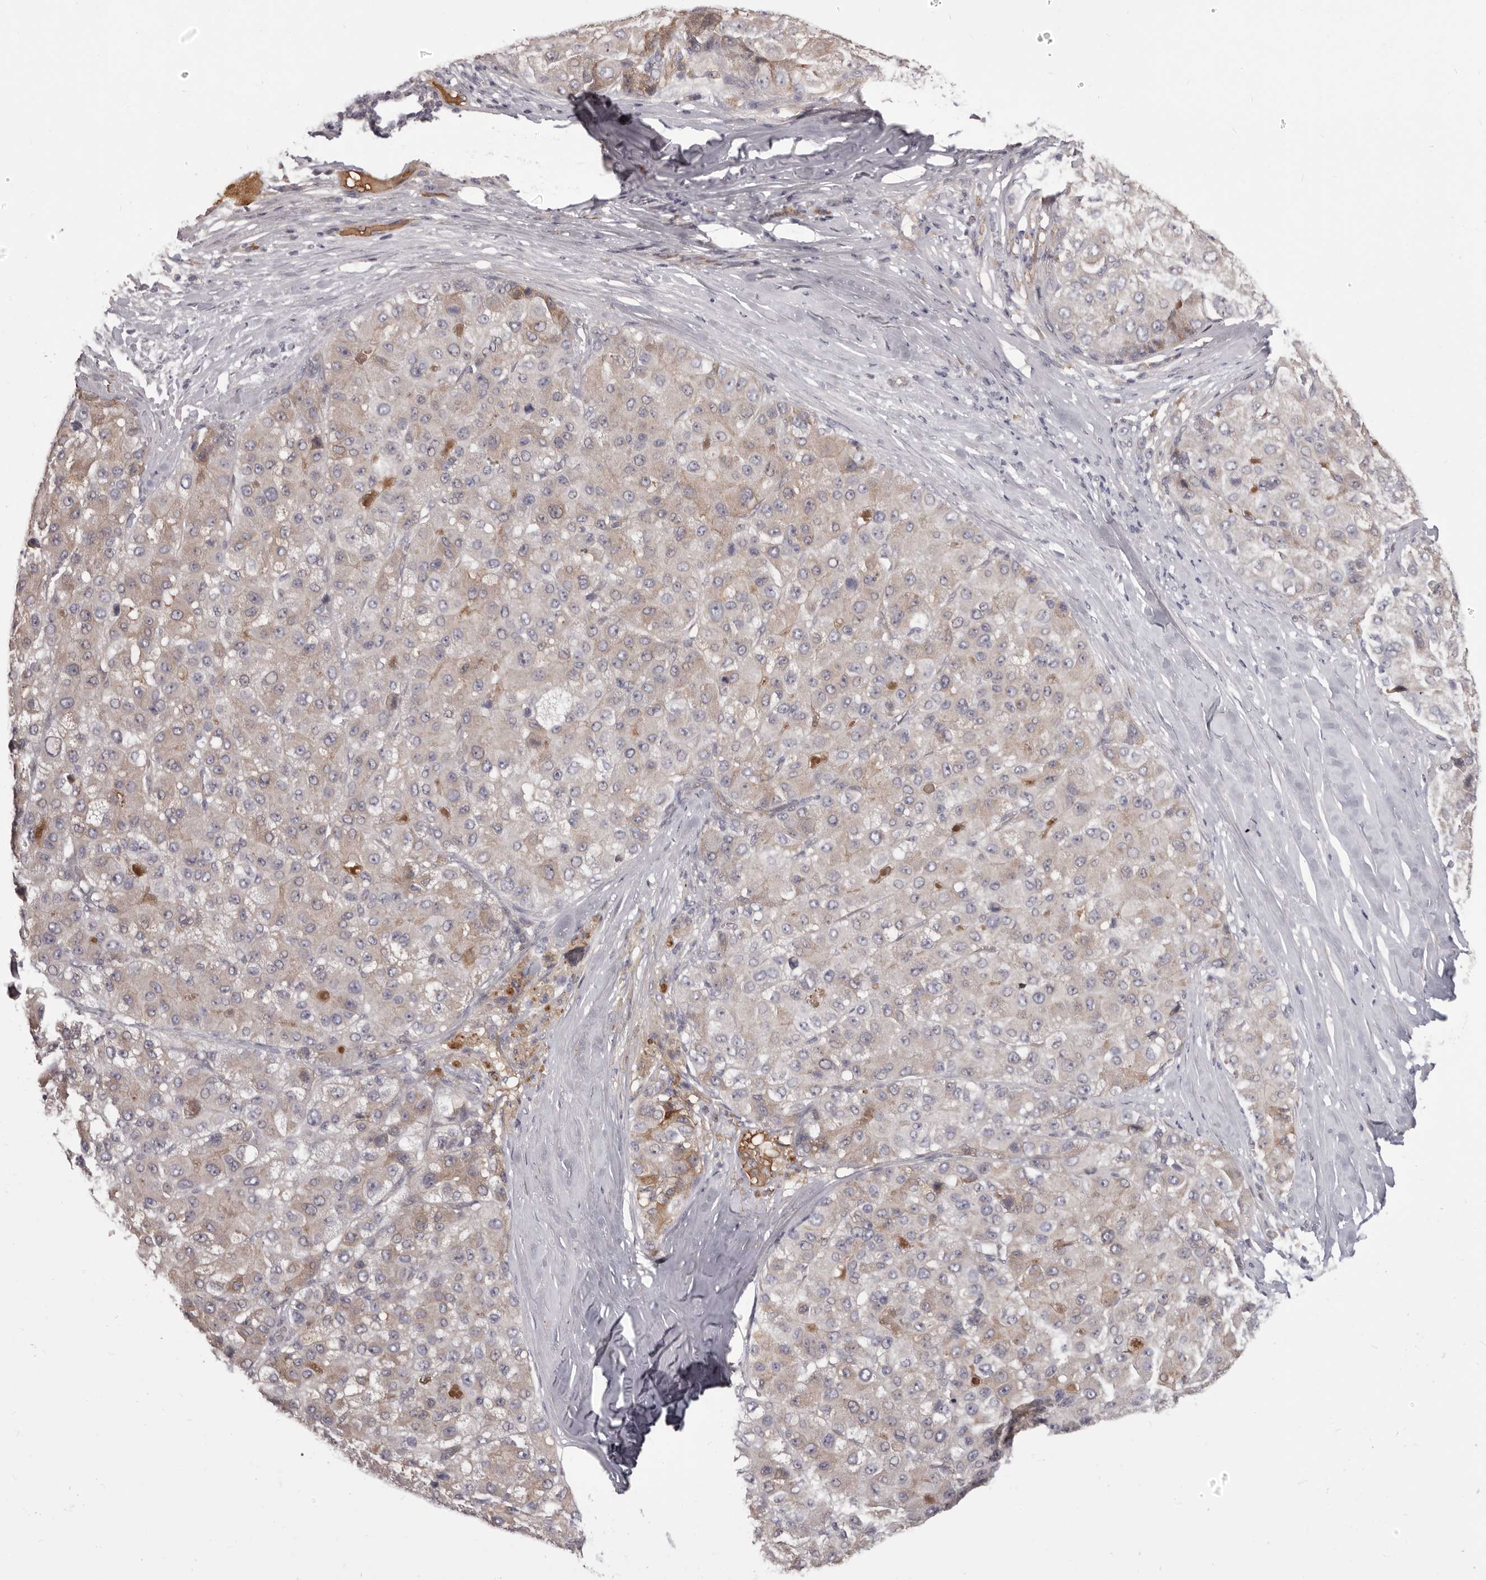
{"staining": {"intensity": "weak", "quantity": "25%-75%", "location": "cytoplasmic/membranous"}, "tissue": "liver cancer", "cell_type": "Tumor cells", "image_type": "cancer", "snomed": [{"axis": "morphology", "description": "Carcinoma, Hepatocellular, NOS"}, {"axis": "topography", "description": "Liver"}], "caption": "A brown stain highlights weak cytoplasmic/membranous expression of a protein in human liver cancer (hepatocellular carcinoma) tumor cells.", "gene": "OTUD3", "patient": {"sex": "male", "age": 80}}